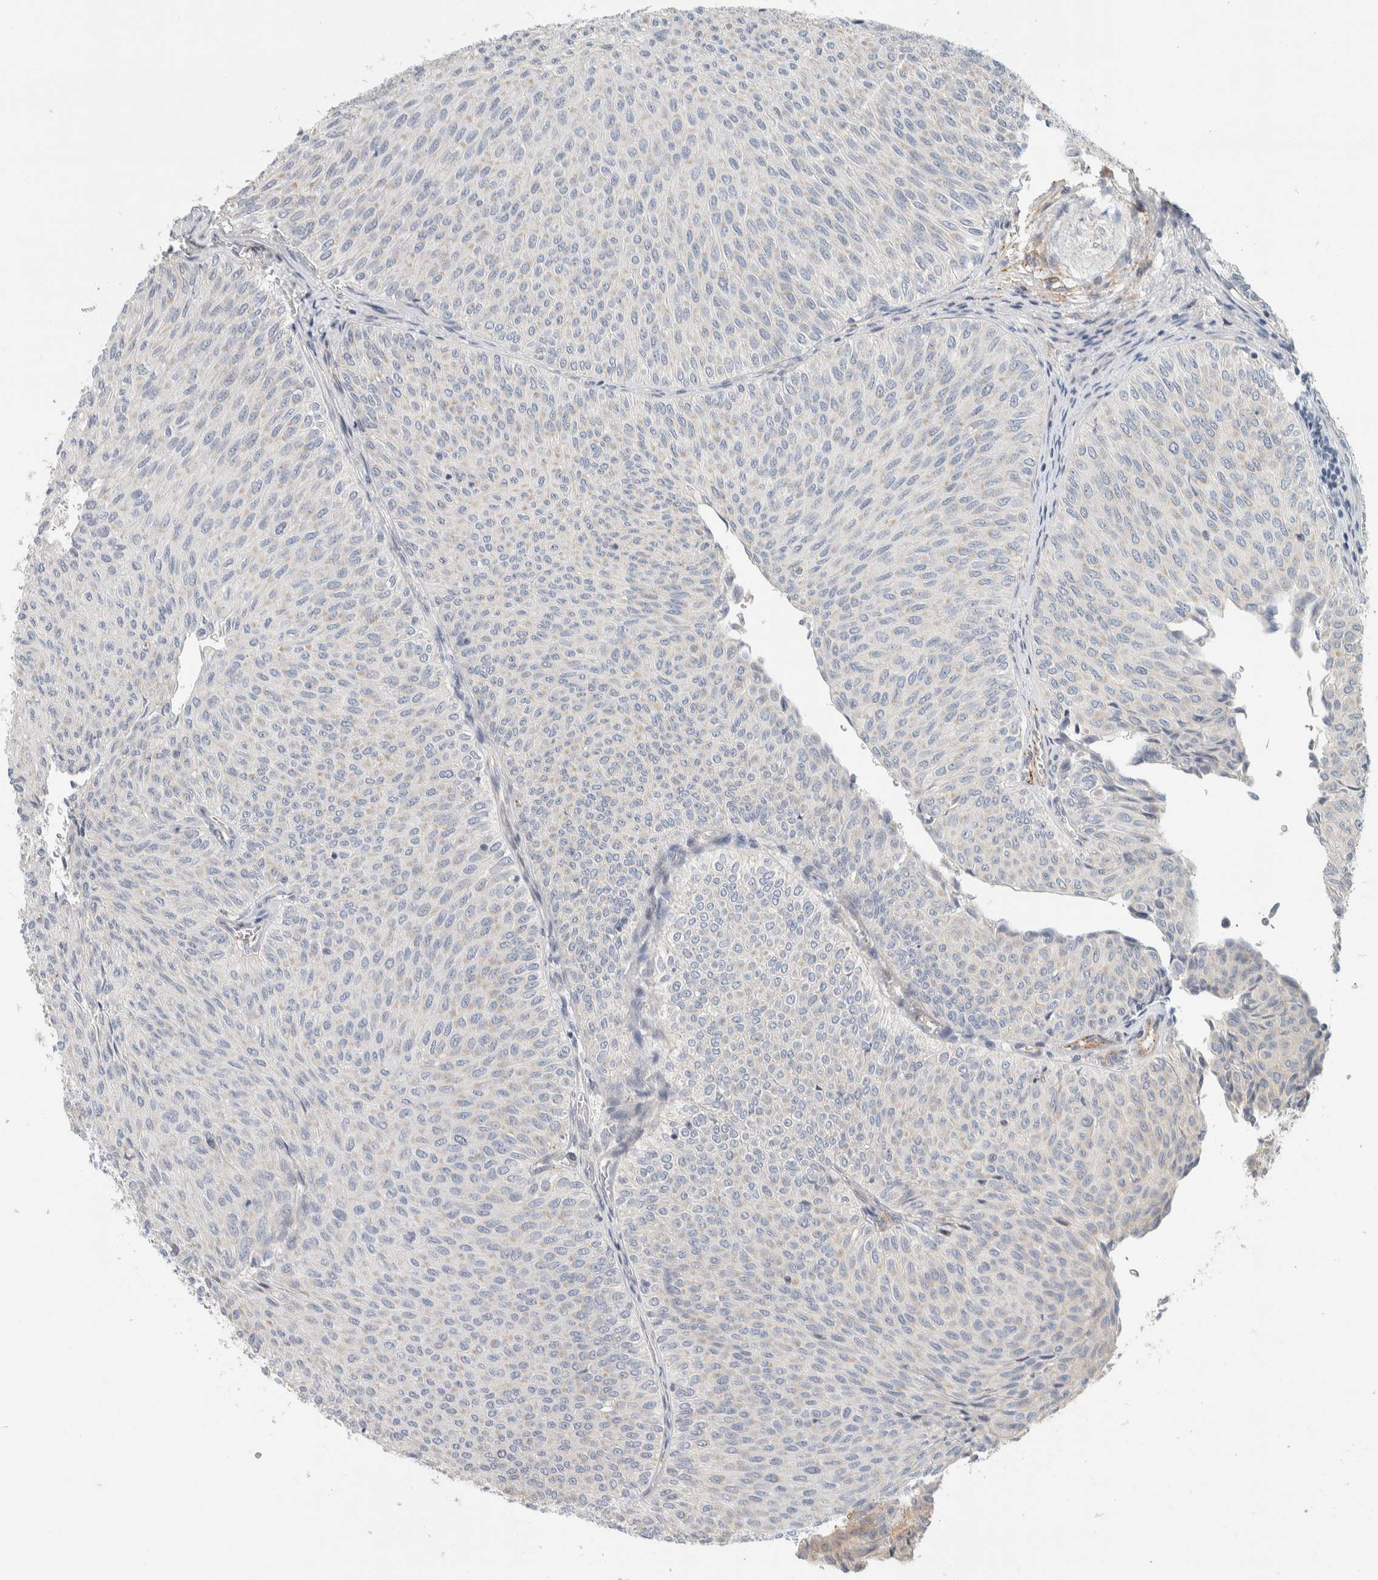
{"staining": {"intensity": "negative", "quantity": "none", "location": "none"}, "tissue": "urothelial cancer", "cell_type": "Tumor cells", "image_type": "cancer", "snomed": [{"axis": "morphology", "description": "Urothelial carcinoma, Low grade"}, {"axis": "topography", "description": "Urinary bladder"}], "caption": "Immunohistochemical staining of human low-grade urothelial carcinoma shows no significant staining in tumor cells. Nuclei are stained in blue.", "gene": "CDR2", "patient": {"sex": "male", "age": 78}}